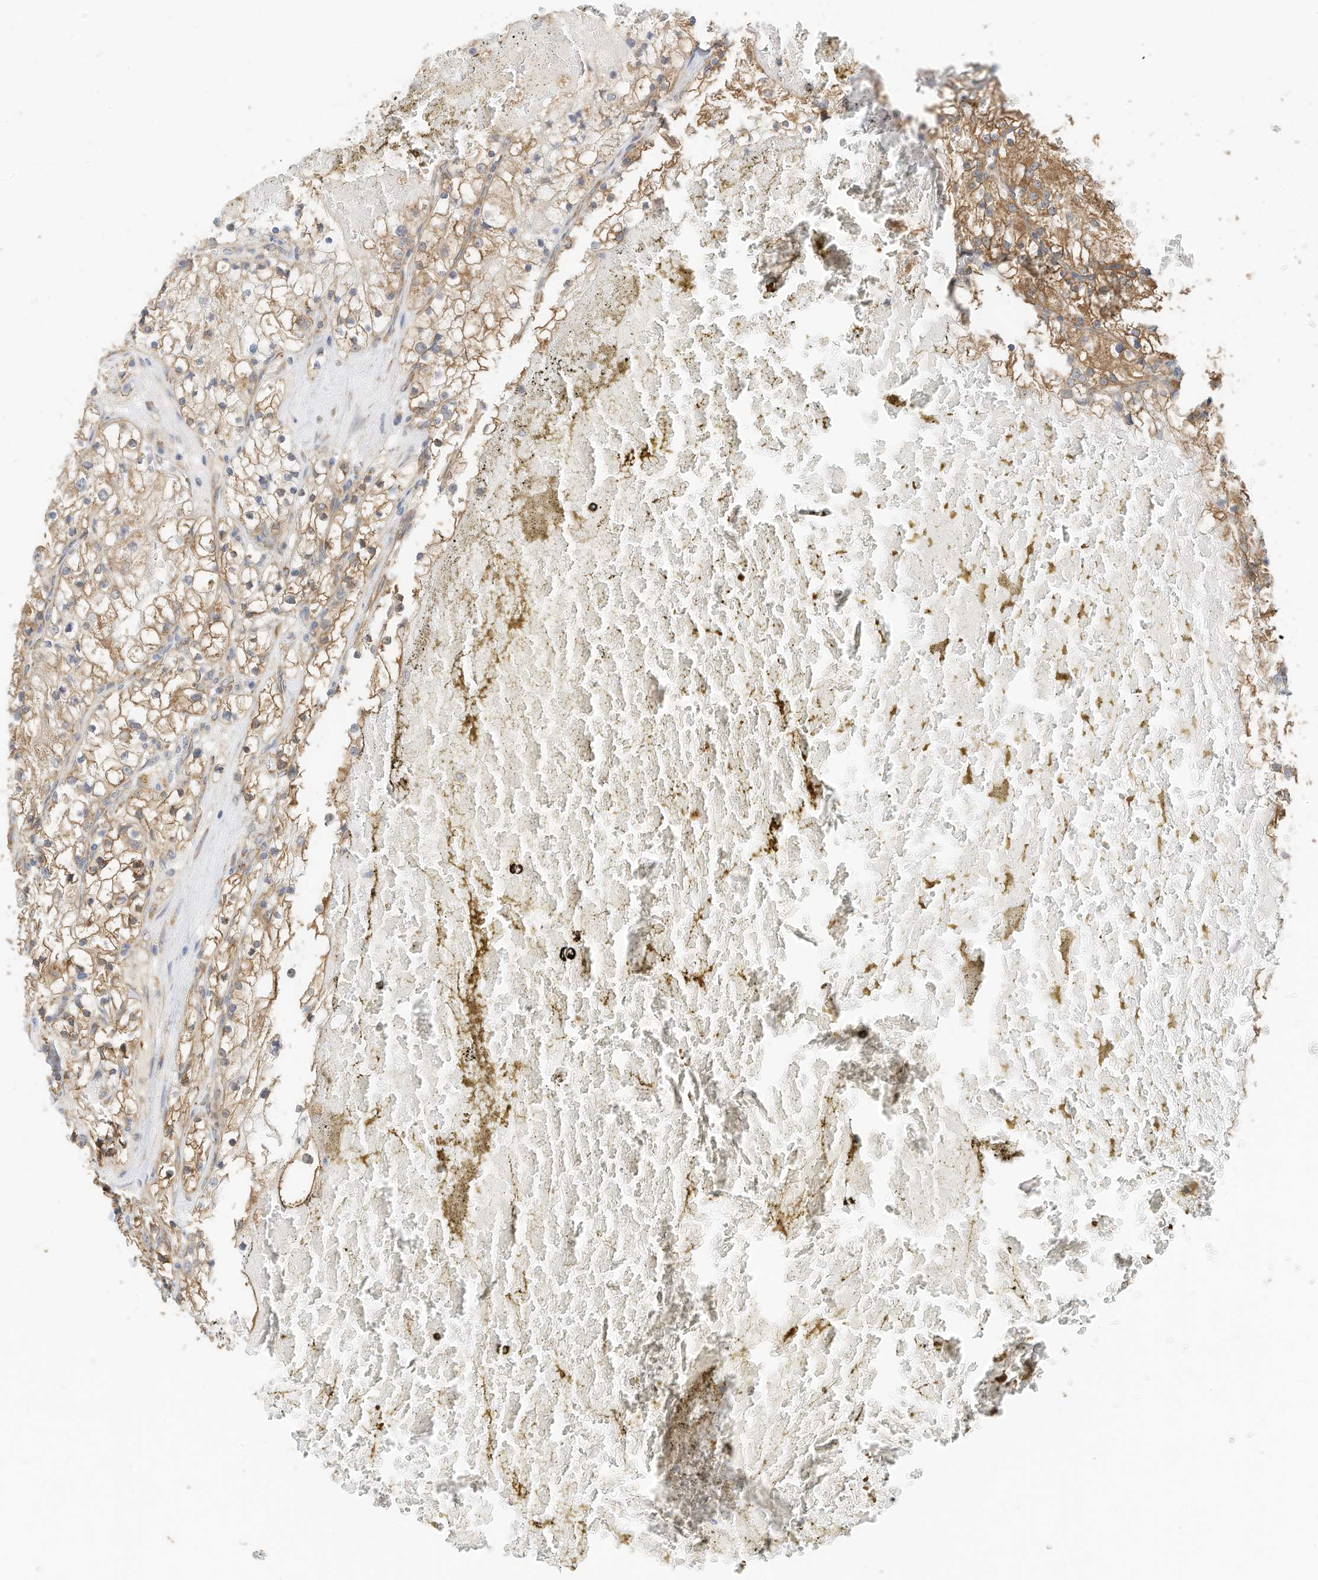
{"staining": {"intensity": "moderate", "quantity": ">75%", "location": "cytoplasmic/membranous"}, "tissue": "renal cancer", "cell_type": "Tumor cells", "image_type": "cancer", "snomed": [{"axis": "morphology", "description": "Normal tissue, NOS"}, {"axis": "morphology", "description": "Adenocarcinoma, NOS"}, {"axis": "topography", "description": "Kidney"}], "caption": "Immunohistochemistry (IHC) staining of renal cancer, which exhibits medium levels of moderate cytoplasmic/membranous positivity in approximately >75% of tumor cells indicating moderate cytoplasmic/membranous protein positivity. The staining was performed using DAB (3,3'-diaminobenzidine) (brown) for protein detection and nuclei were counterstained in hematoxylin (blue).", "gene": "METTL6", "patient": {"sex": "male", "age": 68}}